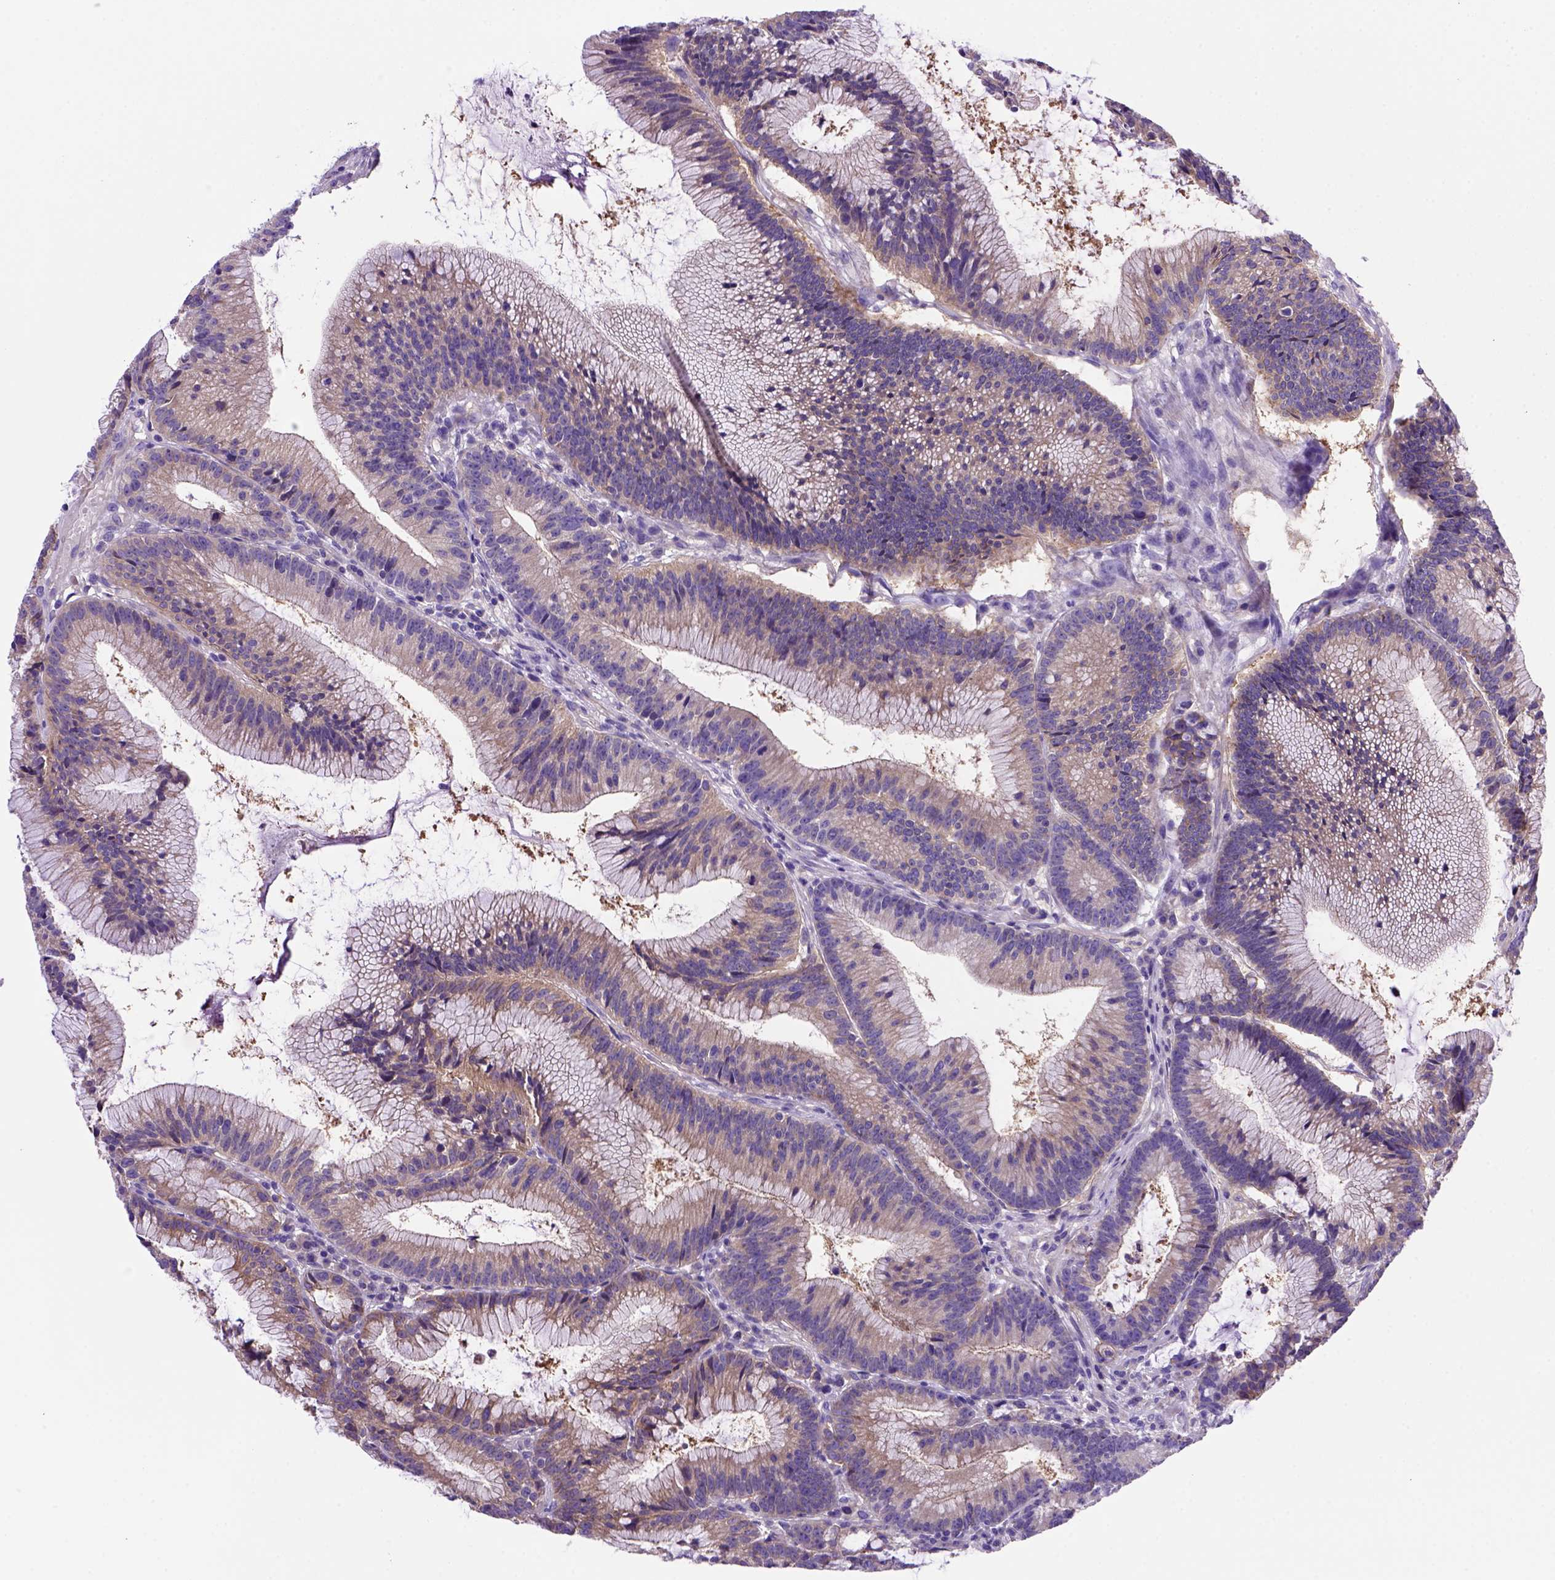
{"staining": {"intensity": "moderate", "quantity": ">75%", "location": "cytoplasmic/membranous"}, "tissue": "colorectal cancer", "cell_type": "Tumor cells", "image_type": "cancer", "snomed": [{"axis": "morphology", "description": "Adenocarcinoma, NOS"}, {"axis": "topography", "description": "Colon"}], "caption": "Protein staining of colorectal adenocarcinoma tissue reveals moderate cytoplasmic/membranous expression in about >75% of tumor cells. Using DAB (3,3'-diaminobenzidine) (brown) and hematoxylin (blue) stains, captured at high magnification using brightfield microscopy.", "gene": "PEX12", "patient": {"sex": "female", "age": 78}}